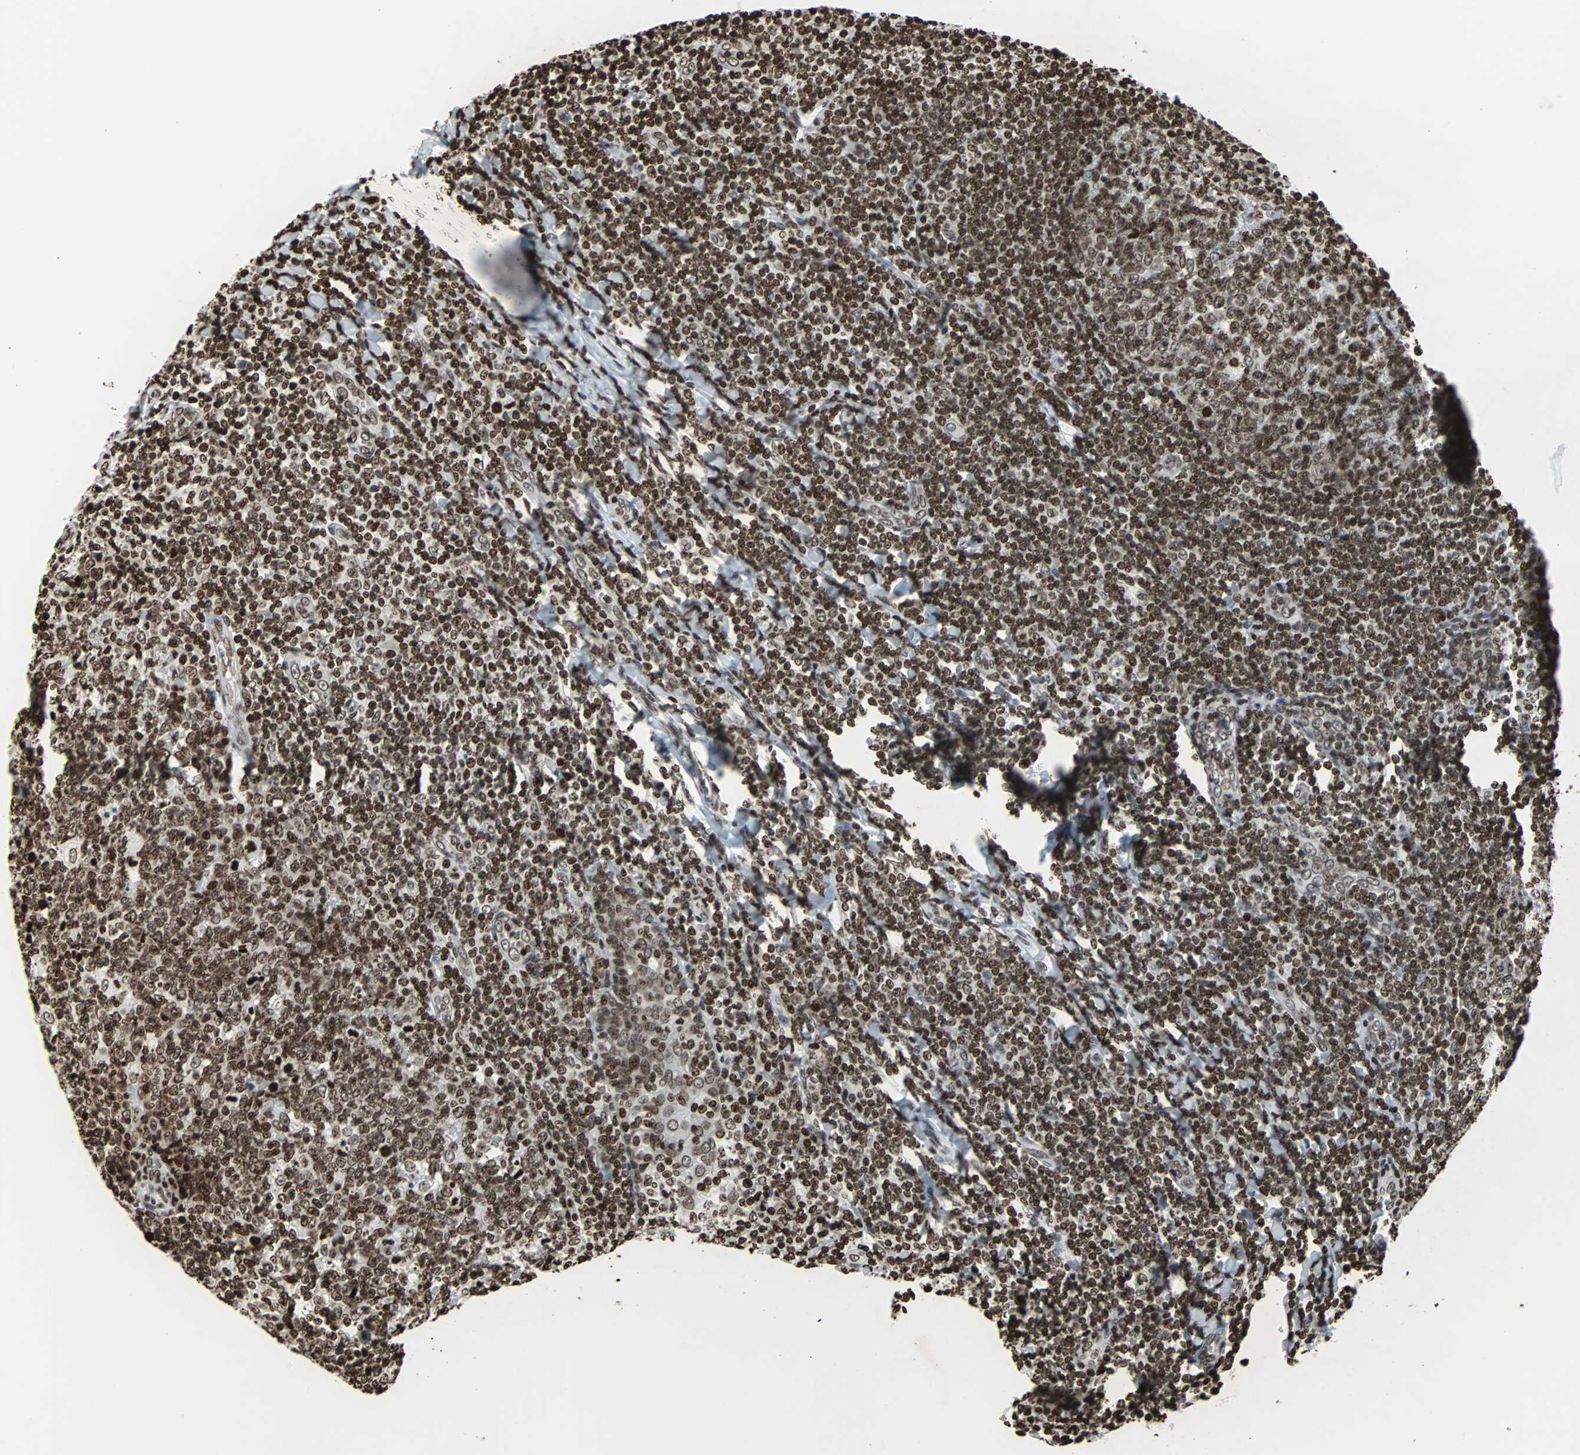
{"staining": {"intensity": "strong", "quantity": ">75%", "location": "nuclear"}, "tissue": "tonsil", "cell_type": "Germinal center cells", "image_type": "normal", "snomed": [{"axis": "morphology", "description": "Normal tissue, NOS"}, {"axis": "topography", "description": "Tonsil"}], "caption": "Brown immunohistochemical staining in unremarkable human tonsil exhibits strong nuclear staining in approximately >75% of germinal center cells. The staining was performed using DAB, with brown indicating positive protein expression. Nuclei are stained blue with hematoxylin.", "gene": "H2BC18", "patient": {"sex": "male", "age": 31}}